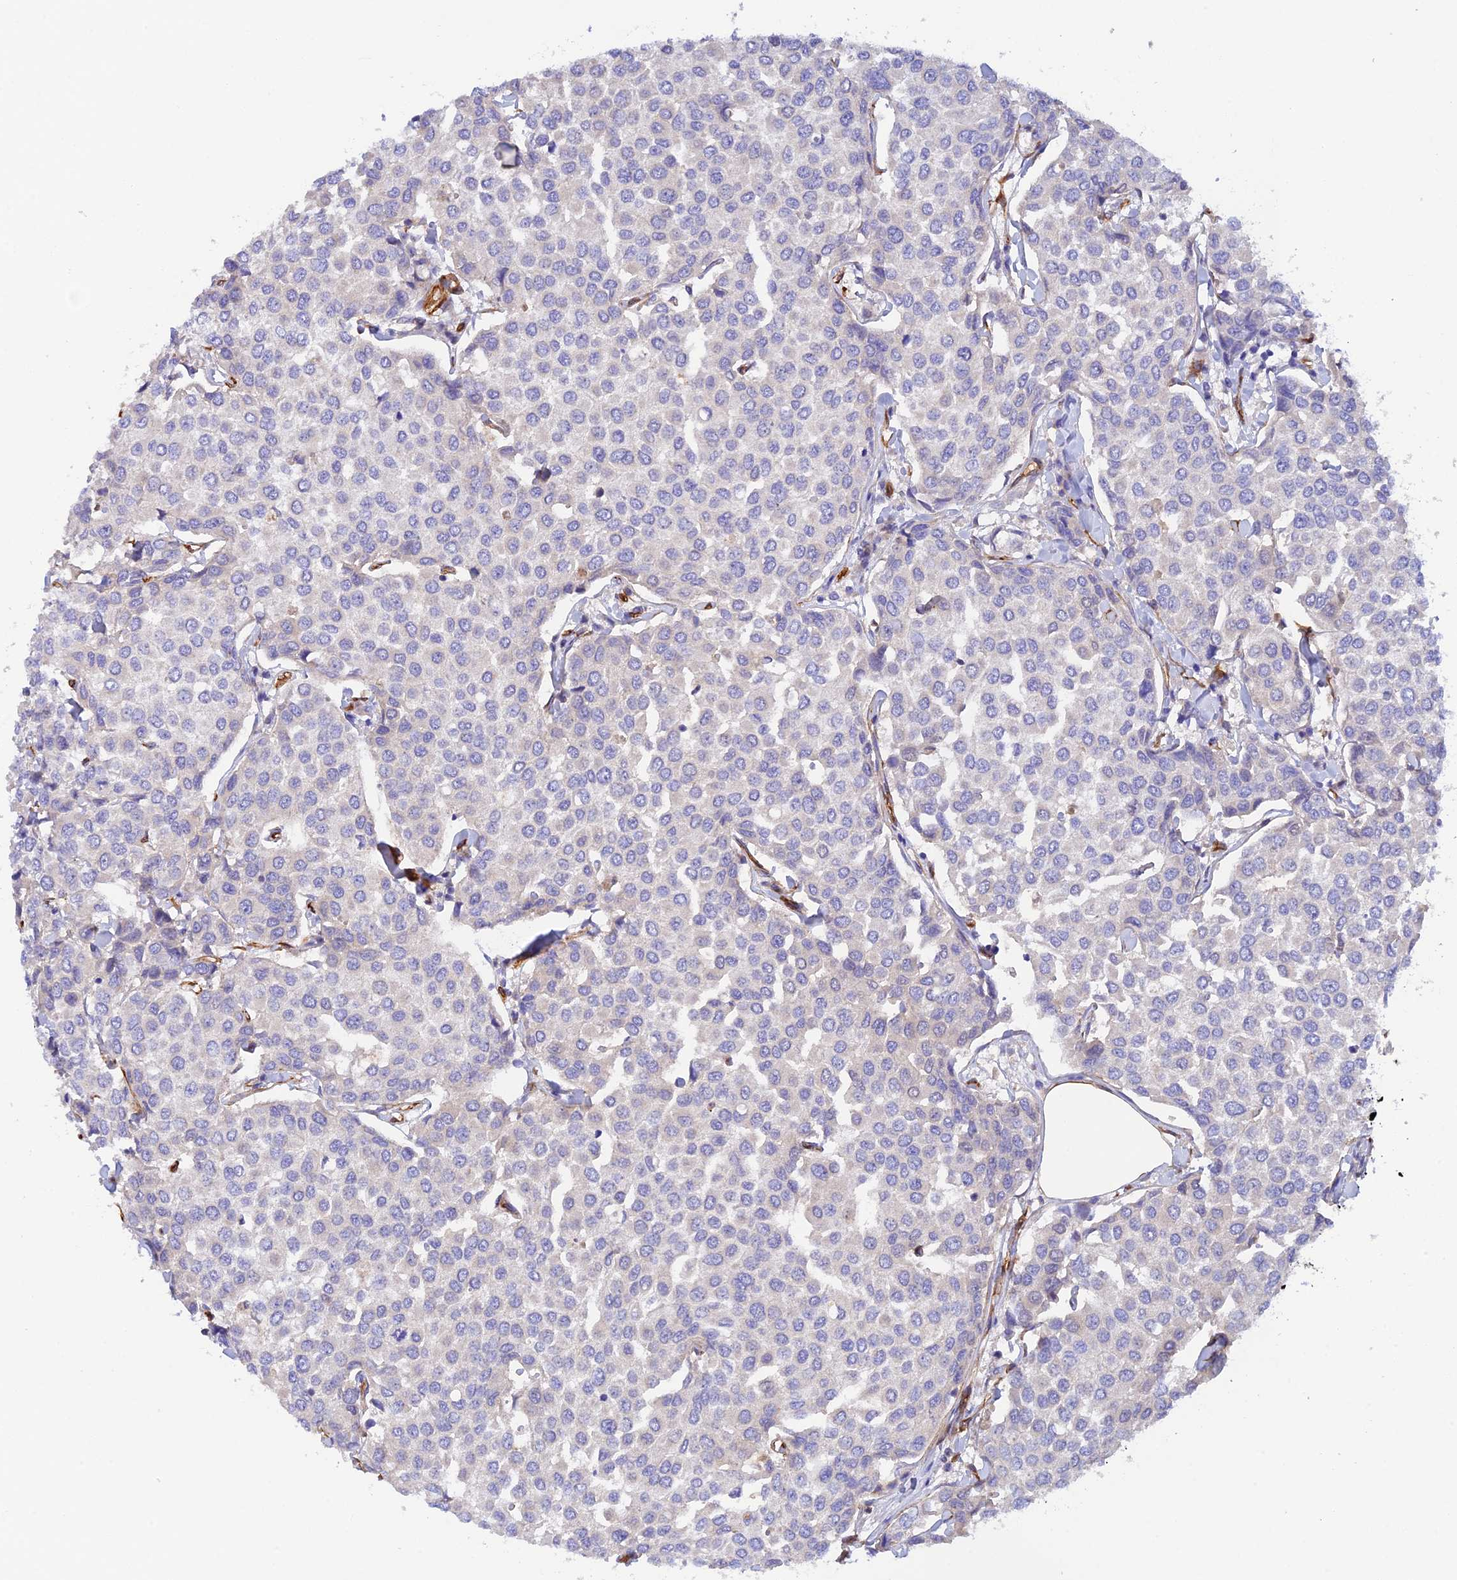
{"staining": {"intensity": "negative", "quantity": "none", "location": "none"}, "tissue": "breast cancer", "cell_type": "Tumor cells", "image_type": "cancer", "snomed": [{"axis": "morphology", "description": "Duct carcinoma"}, {"axis": "topography", "description": "Breast"}], "caption": "Histopathology image shows no protein staining in tumor cells of breast cancer tissue.", "gene": "MYO9A", "patient": {"sex": "female", "age": 55}}